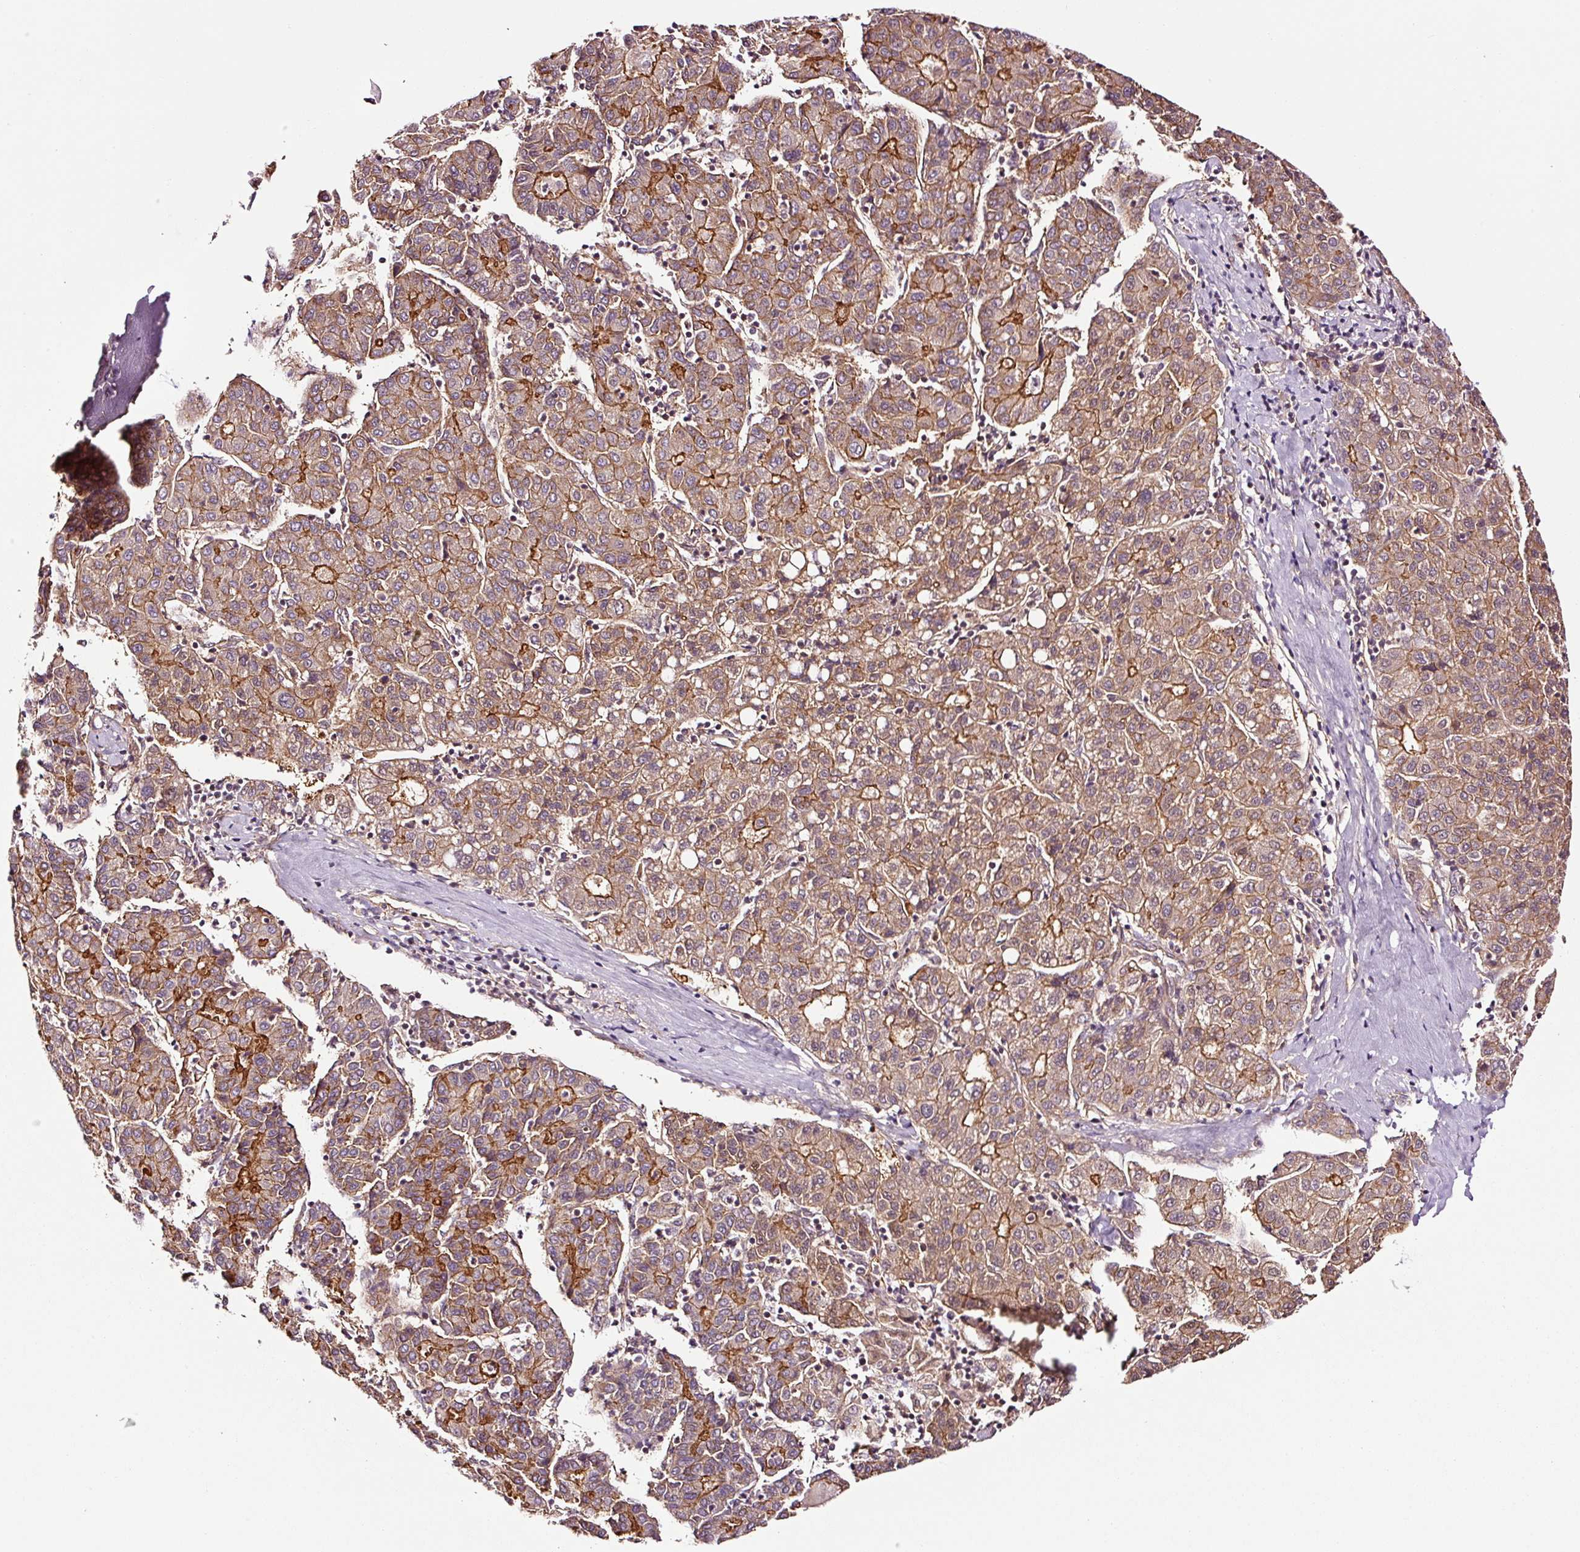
{"staining": {"intensity": "moderate", "quantity": ">75%", "location": "cytoplasmic/membranous"}, "tissue": "liver cancer", "cell_type": "Tumor cells", "image_type": "cancer", "snomed": [{"axis": "morphology", "description": "Carcinoma, Hepatocellular, NOS"}, {"axis": "topography", "description": "Liver"}], "caption": "A medium amount of moderate cytoplasmic/membranous expression is identified in approximately >75% of tumor cells in liver cancer tissue. (brown staining indicates protein expression, while blue staining denotes nuclei).", "gene": "METAP1", "patient": {"sex": "male", "age": 65}}